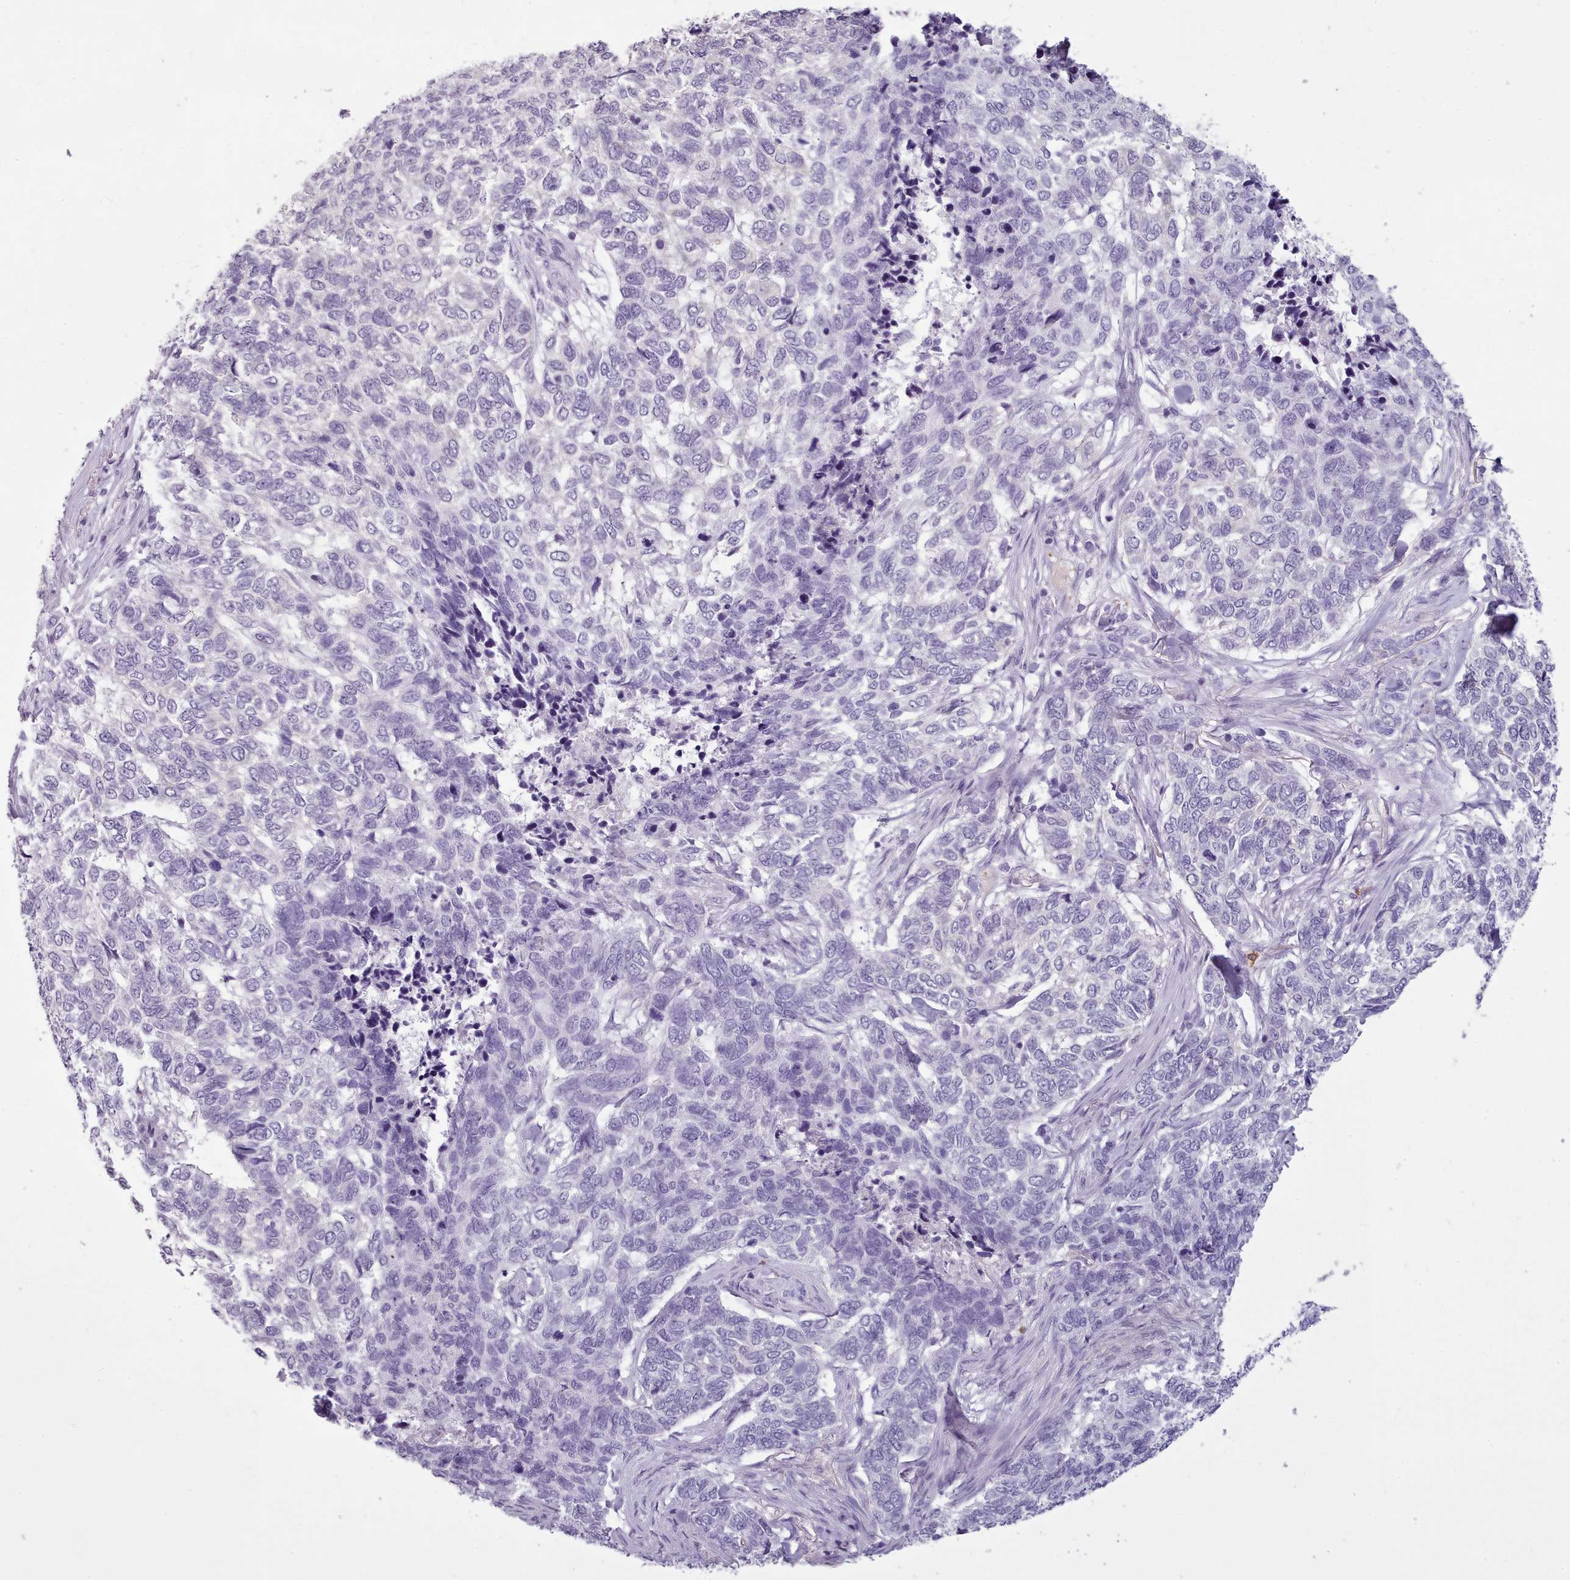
{"staining": {"intensity": "negative", "quantity": "none", "location": "none"}, "tissue": "skin cancer", "cell_type": "Tumor cells", "image_type": "cancer", "snomed": [{"axis": "morphology", "description": "Basal cell carcinoma"}, {"axis": "topography", "description": "Skin"}], "caption": "This is a image of immunohistochemistry staining of skin cancer, which shows no staining in tumor cells.", "gene": "NDST2", "patient": {"sex": "female", "age": 65}}